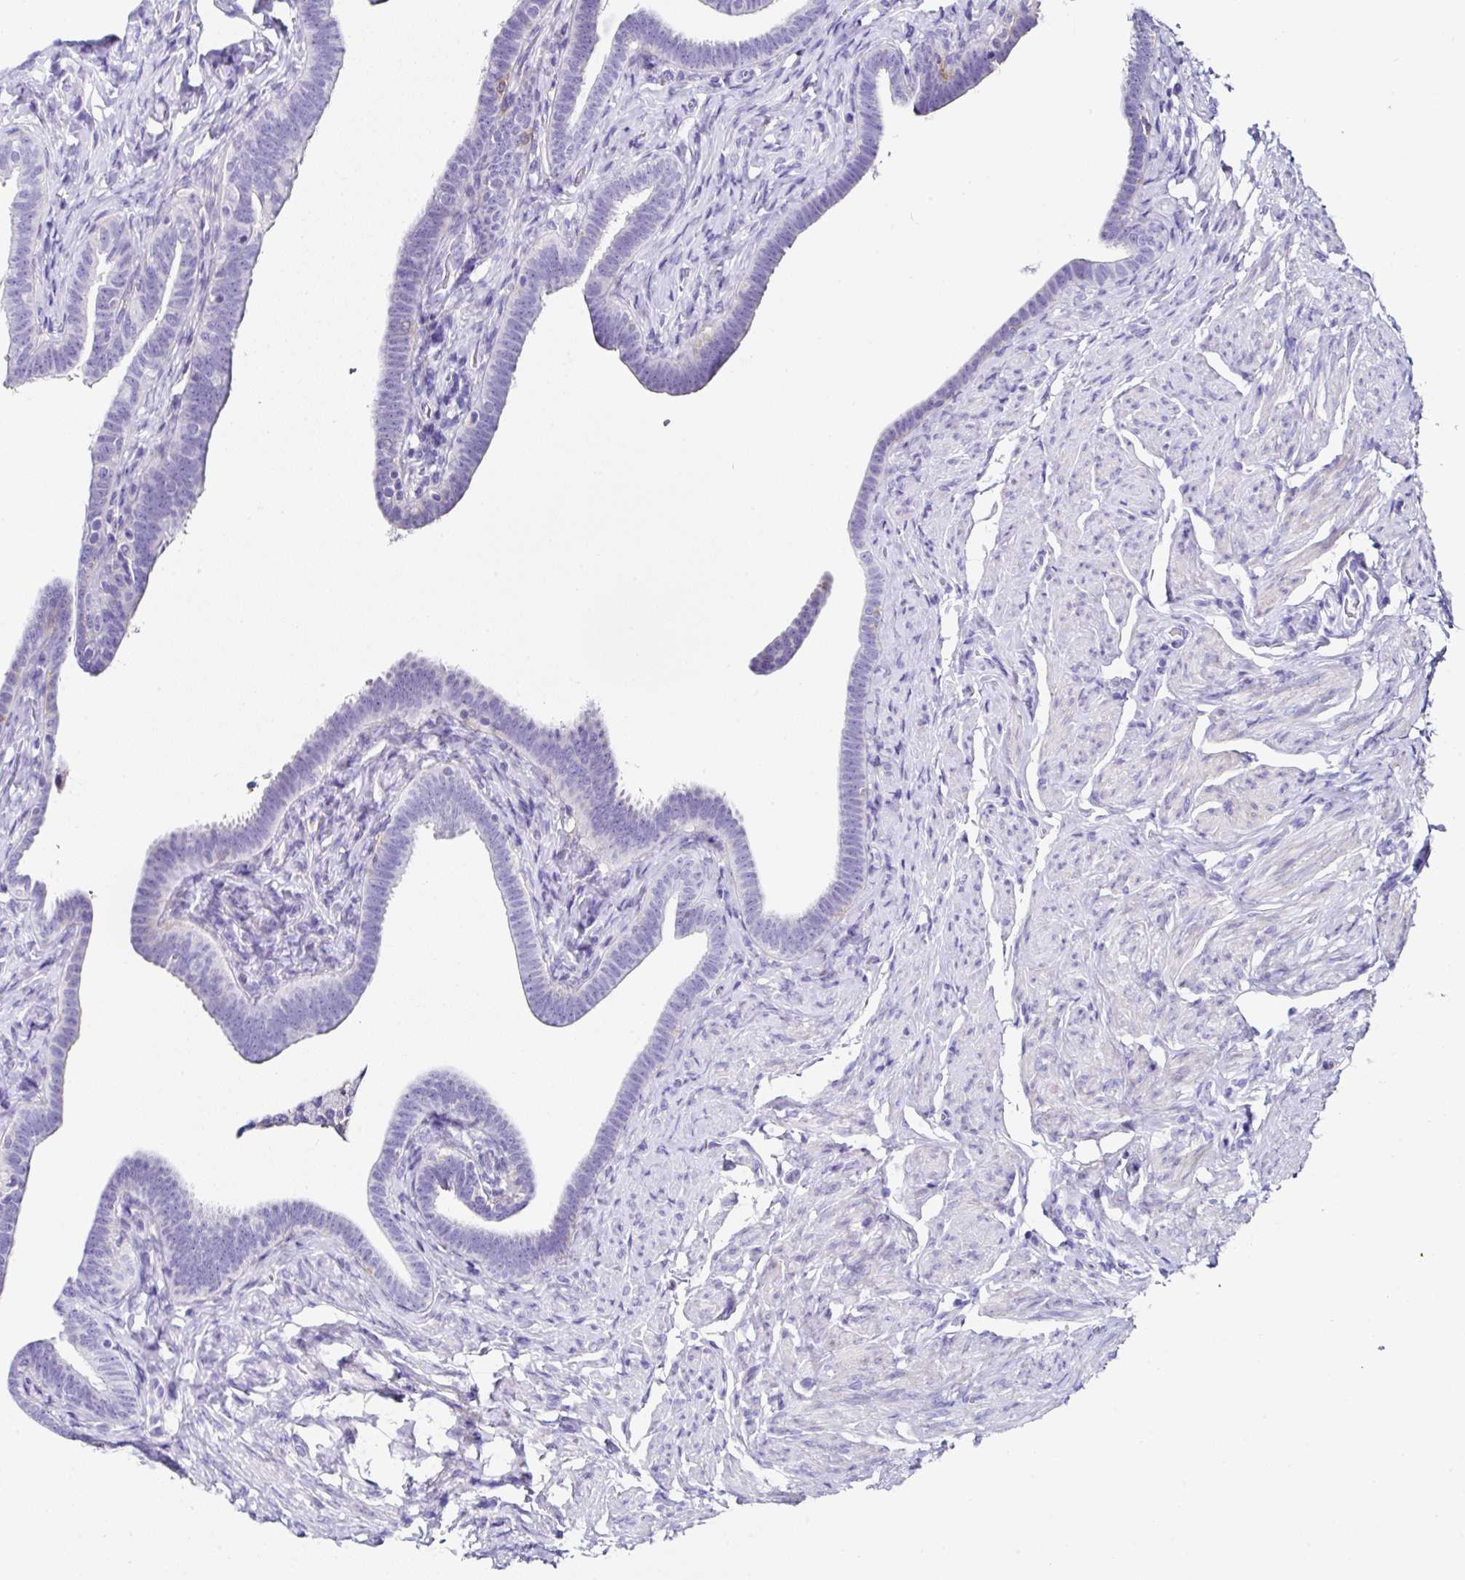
{"staining": {"intensity": "negative", "quantity": "none", "location": "none"}, "tissue": "fallopian tube", "cell_type": "Glandular cells", "image_type": "normal", "snomed": [{"axis": "morphology", "description": "Normal tissue, NOS"}, {"axis": "topography", "description": "Fallopian tube"}], "caption": "The histopathology image demonstrates no significant expression in glandular cells of fallopian tube.", "gene": "UGT3A1", "patient": {"sex": "female", "age": 69}}